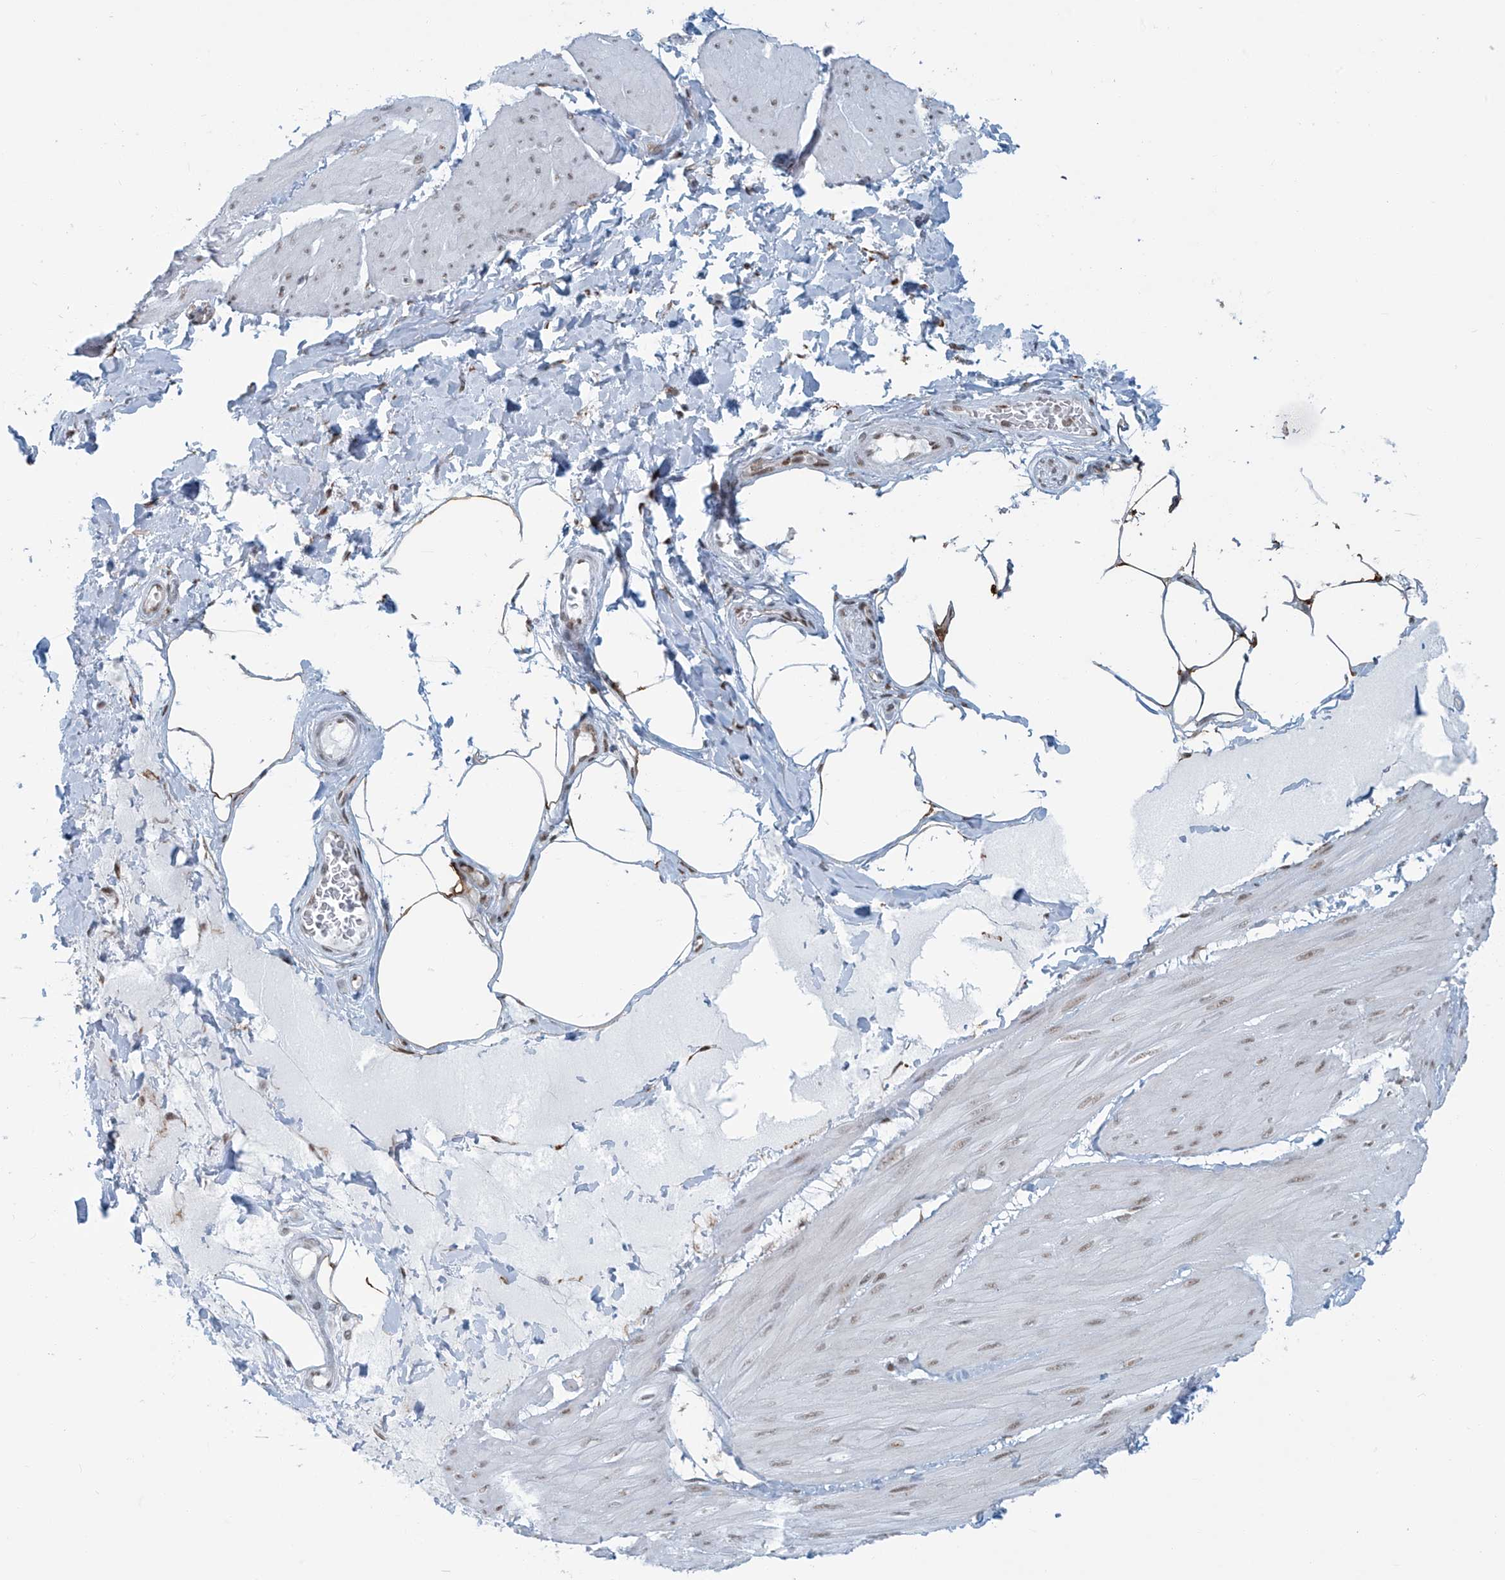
{"staining": {"intensity": "moderate", "quantity": "25%-75%", "location": "nuclear"}, "tissue": "smooth muscle", "cell_type": "Smooth muscle cells", "image_type": "normal", "snomed": [{"axis": "morphology", "description": "Urothelial carcinoma, High grade"}, {"axis": "topography", "description": "Urinary bladder"}], "caption": "An immunohistochemistry (IHC) micrograph of unremarkable tissue is shown. Protein staining in brown labels moderate nuclear positivity in smooth muscle within smooth muscle cells.", "gene": "ENSG00000257390", "patient": {"sex": "male", "age": 46}}